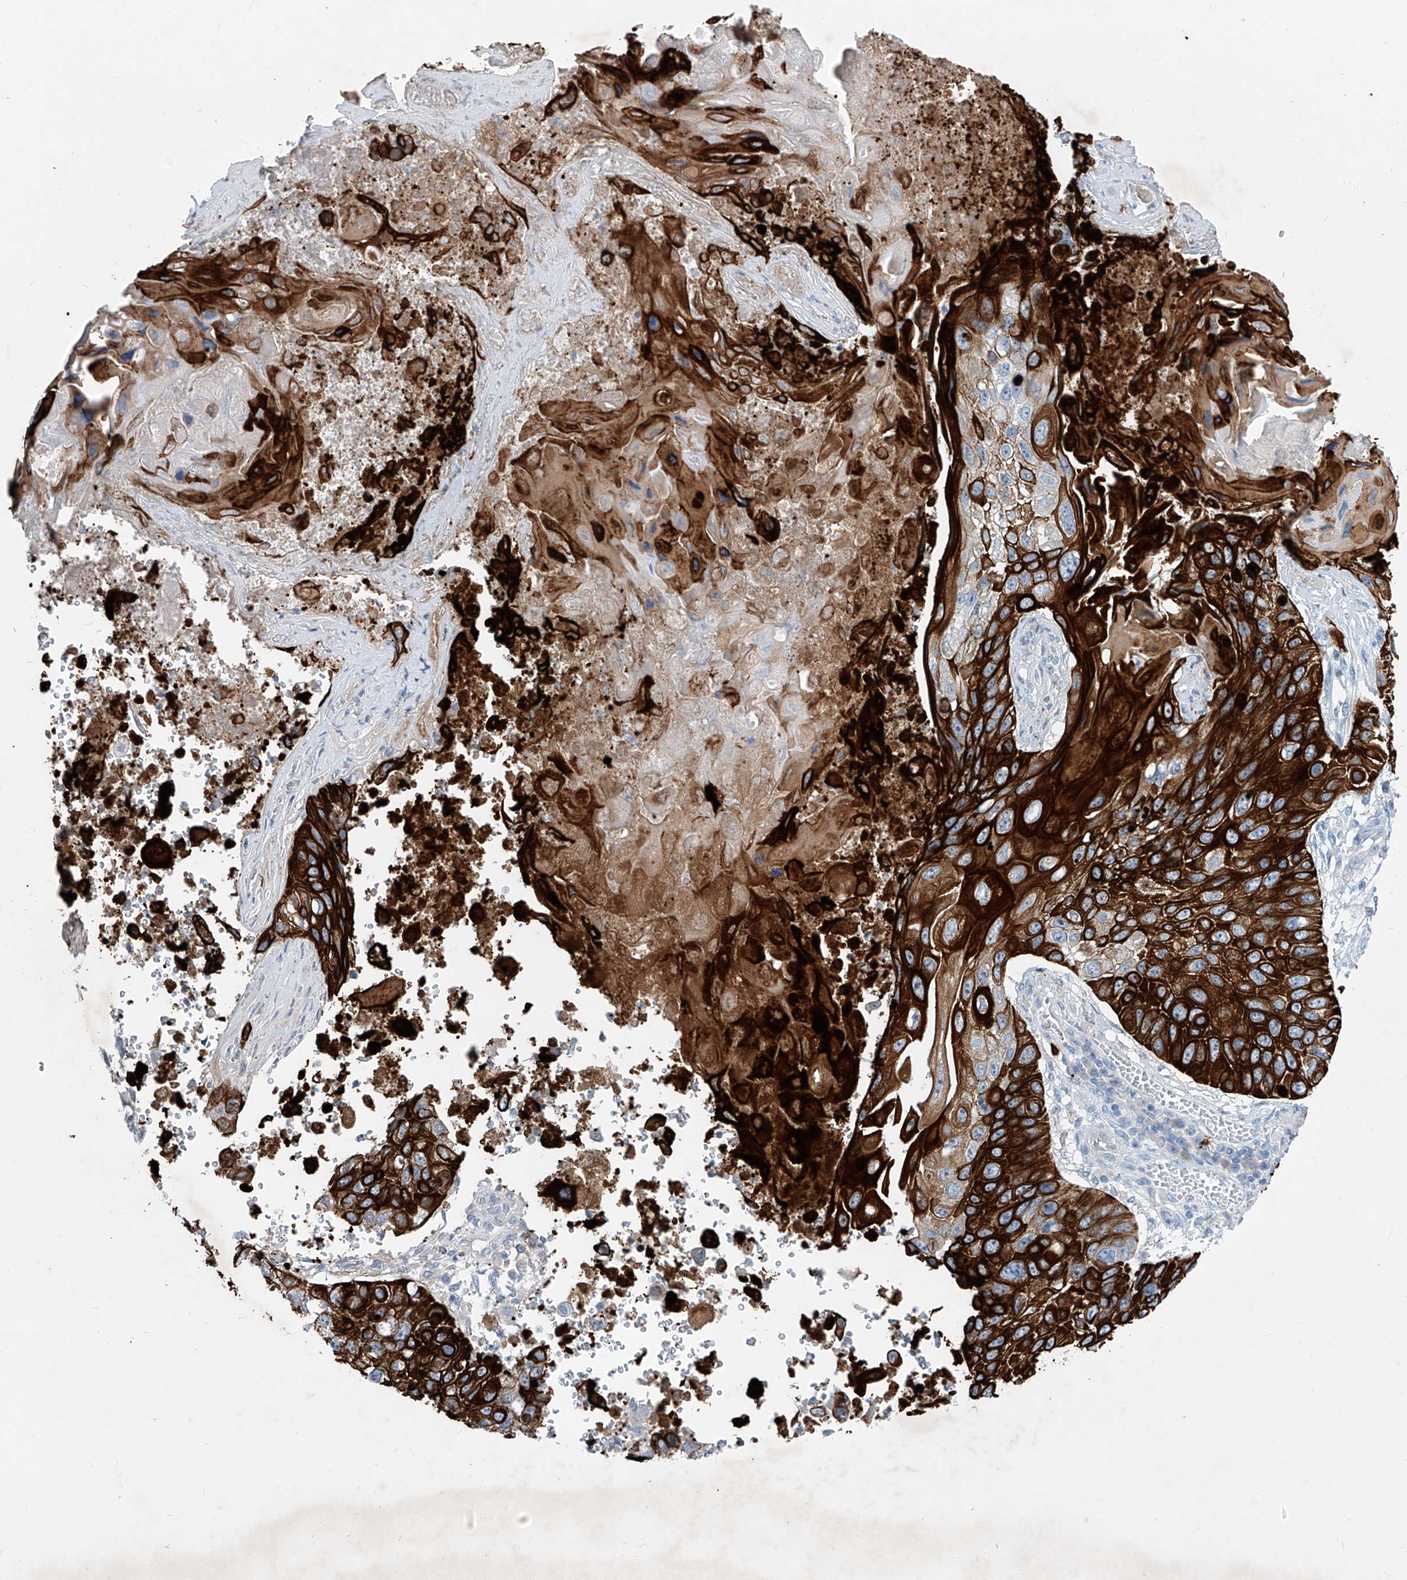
{"staining": {"intensity": "strong", "quantity": ">75%", "location": "cytoplasmic/membranous"}, "tissue": "lung cancer", "cell_type": "Tumor cells", "image_type": "cancer", "snomed": [{"axis": "morphology", "description": "Squamous cell carcinoma, NOS"}, {"axis": "topography", "description": "Lung"}], "caption": "A high amount of strong cytoplasmic/membranous staining is appreciated in approximately >75% of tumor cells in lung cancer (squamous cell carcinoma) tissue. Immunohistochemistry stains the protein of interest in brown and the nuclei are stained blue.", "gene": "FRS3", "patient": {"sex": "male", "age": 61}}